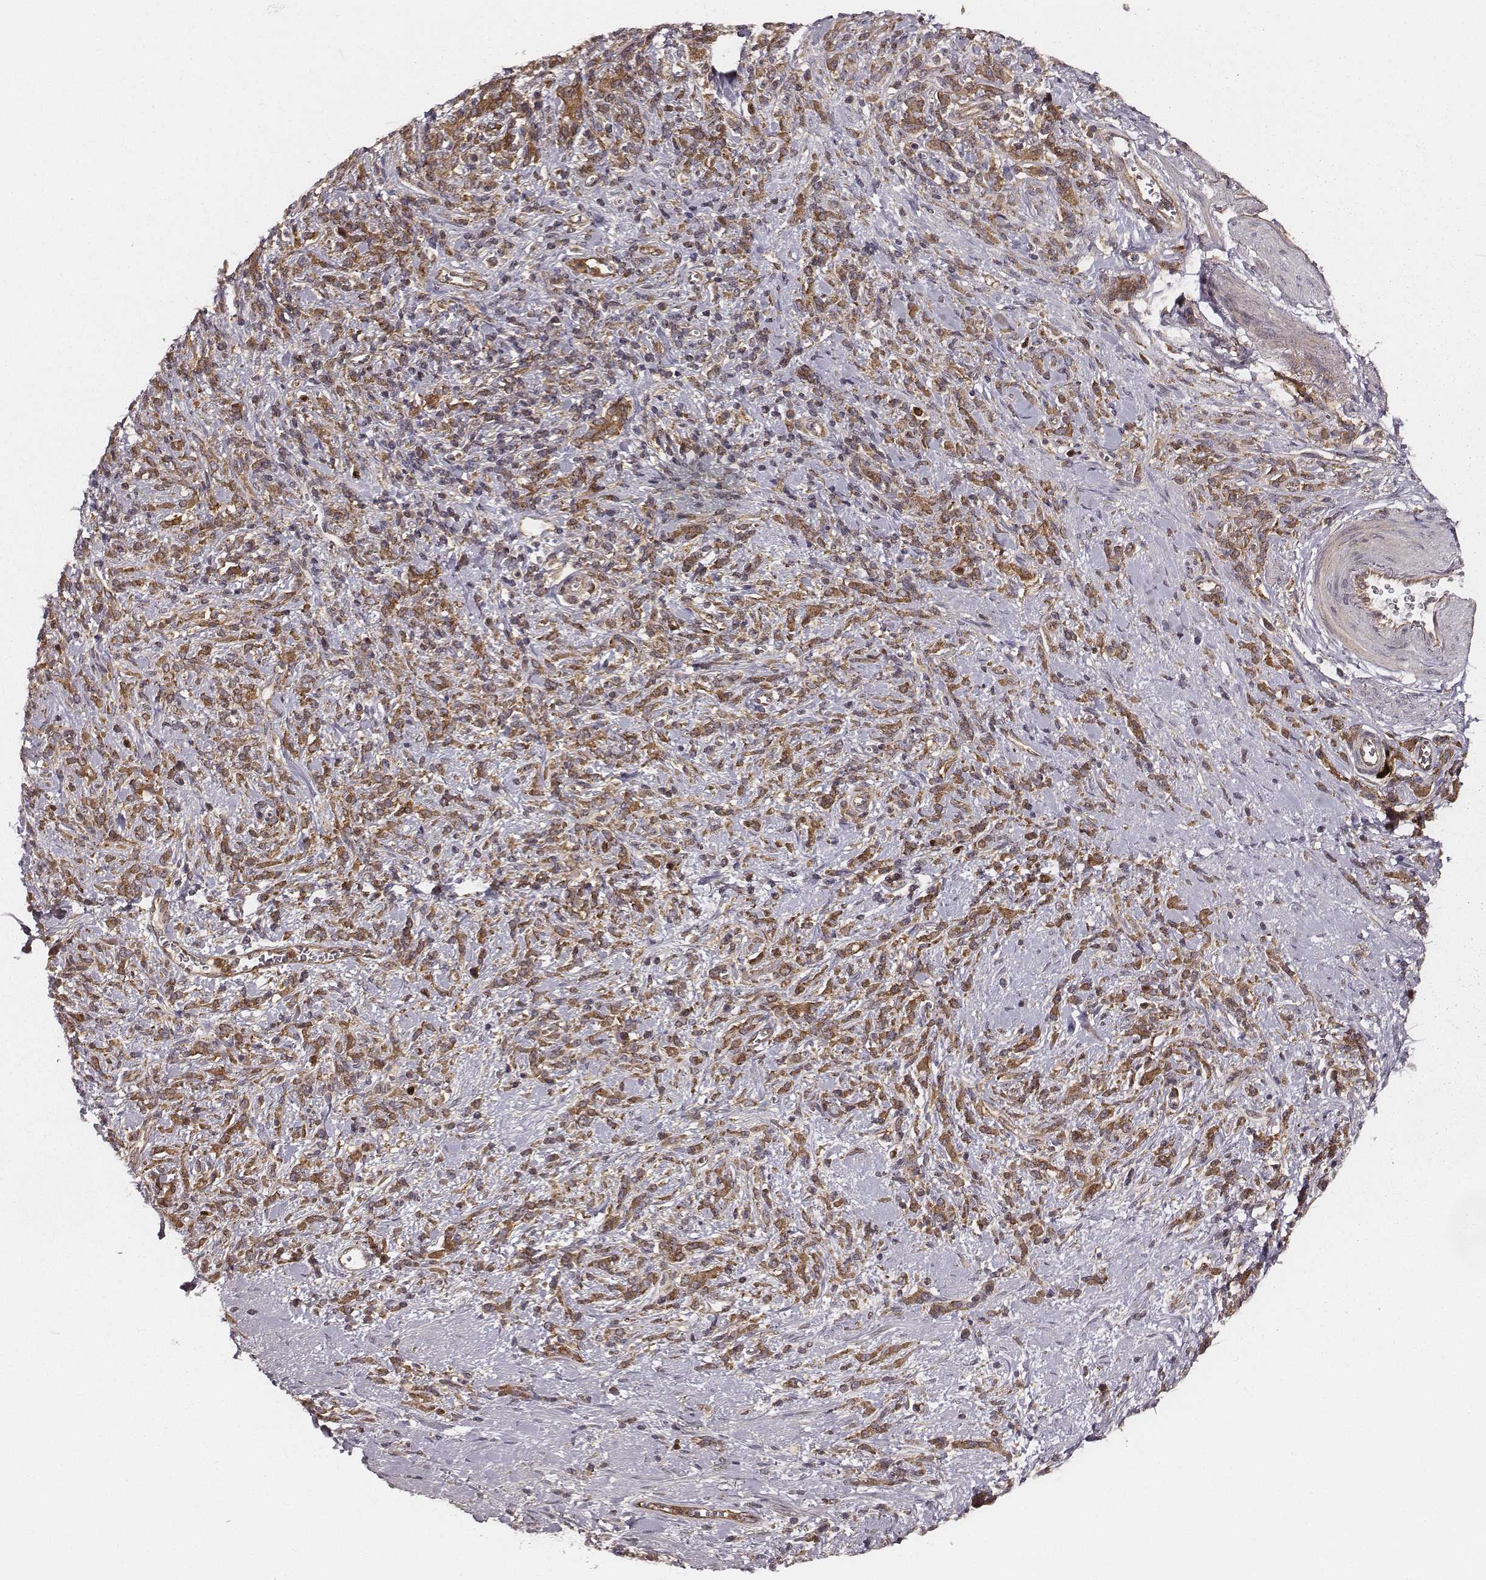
{"staining": {"intensity": "strong", "quantity": ">75%", "location": "cytoplasmic/membranous"}, "tissue": "stomach cancer", "cell_type": "Tumor cells", "image_type": "cancer", "snomed": [{"axis": "morphology", "description": "Adenocarcinoma, NOS"}, {"axis": "topography", "description": "Stomach"}], "caption": "IHC micrograph of adenocarcinoma (stomach) stained for a protein (brown), which exhibits high levels of strong cytoplasmic/membranous positivity in approximately >75% of tumor cells.", "gene": "VPS26A", "patient": {"sex": "female", "age": 57}}